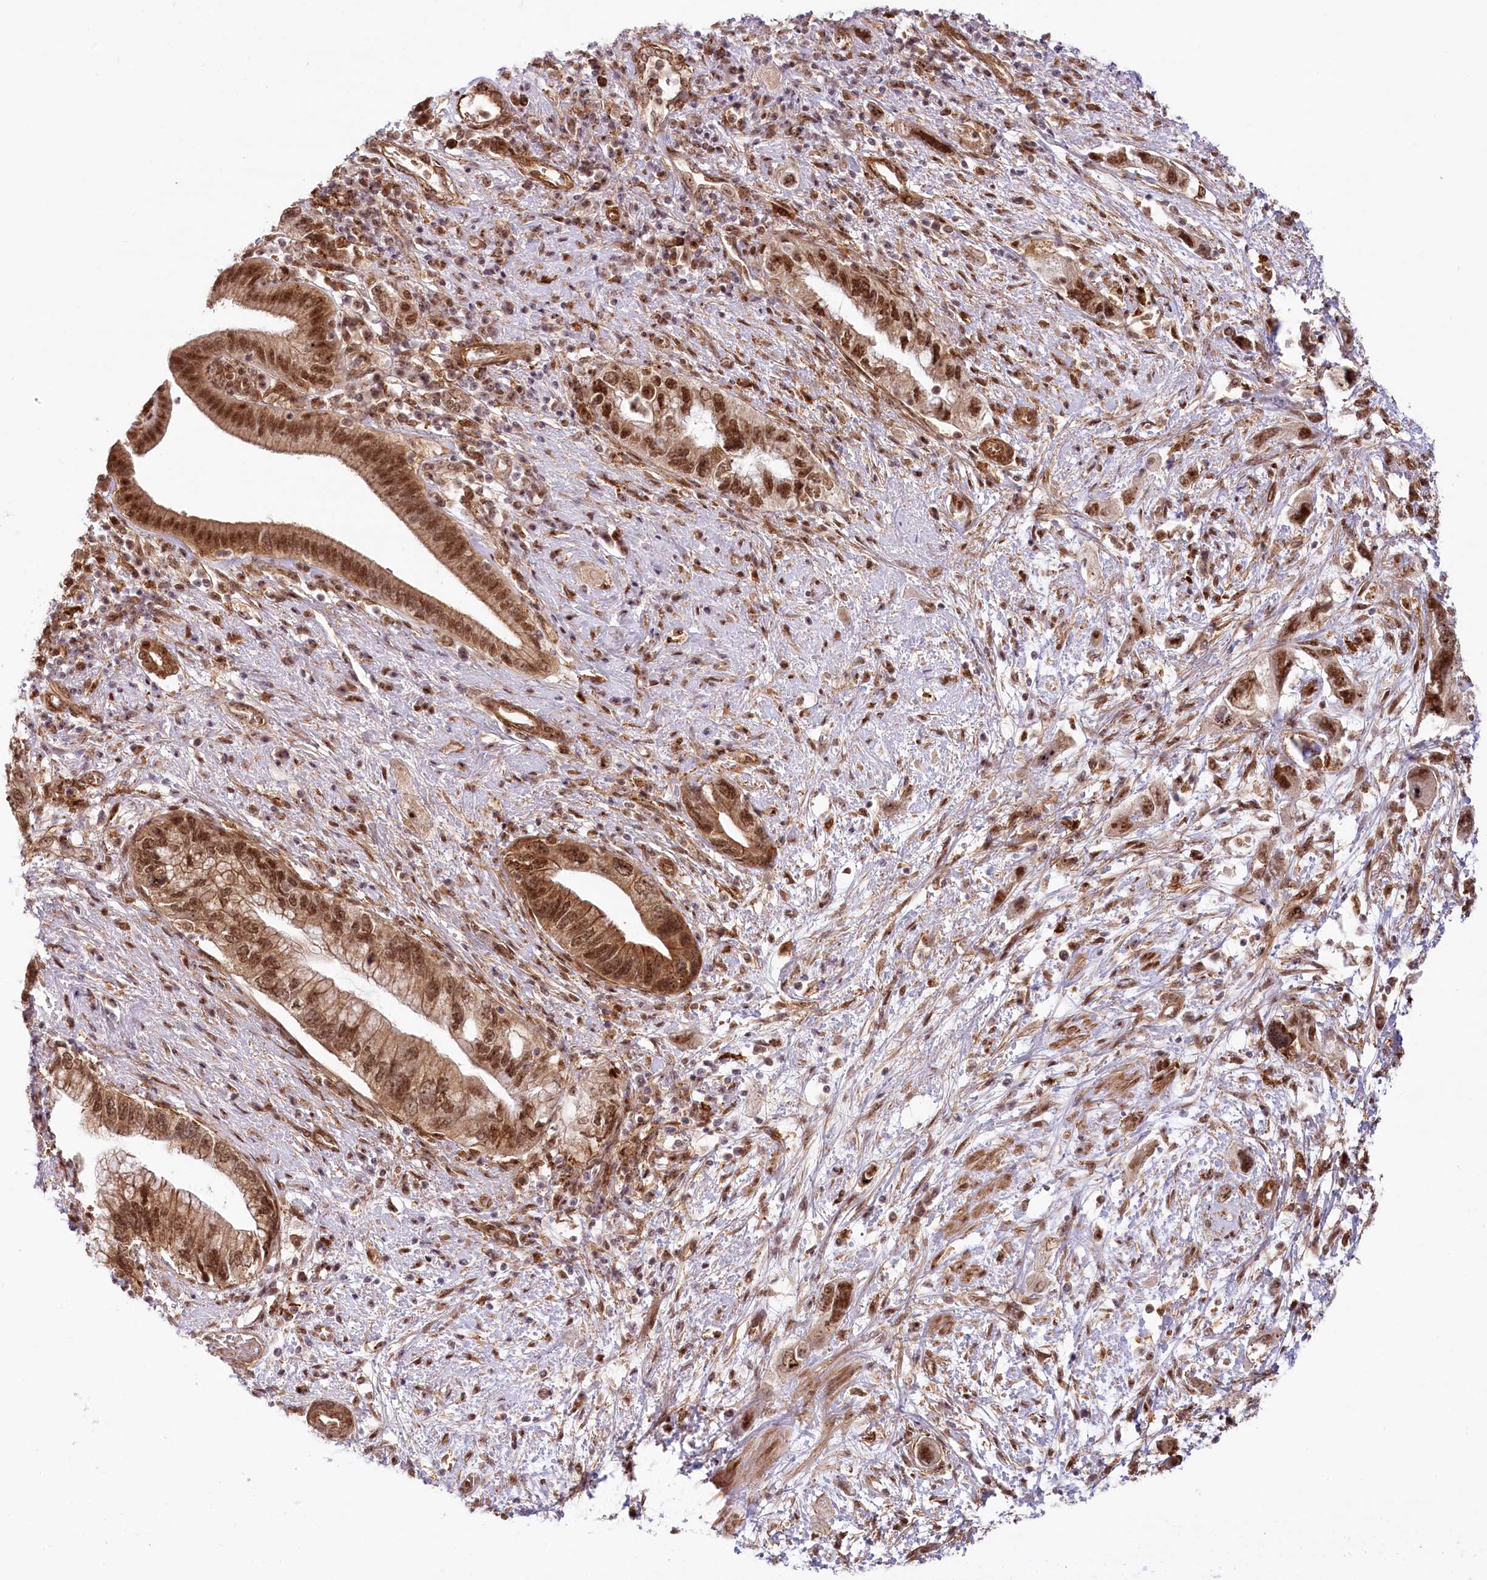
{"staining": {"intensity": "moderate", "quantity": ">75%", "location": "cytoplasmic/membranous,nuclear"}, "tissue": "pancreatic cancer", "cell_type": "Tumor cells", "image_type": "cancer", "snomed": [{"axis": "morphology", "description": "Adenocarcinoma, NOS"}, {"axis": "topography", "description": "Pancreas"}], "caption": "An immunohistochemistry (IHC) image of tumor tissue is shown. Protein staining in brown labels moderate cytoplasmic/membranous and nuclear positivity in pancreatic adenocarcinoma within tumor cells. The protein is stained brown, and the nuclei are stained in blue (DAB IHC with brightfield microscopy, high magnification).", "gene": "TUBGCP2", "patient": {"sex": "female", "age": 73}}